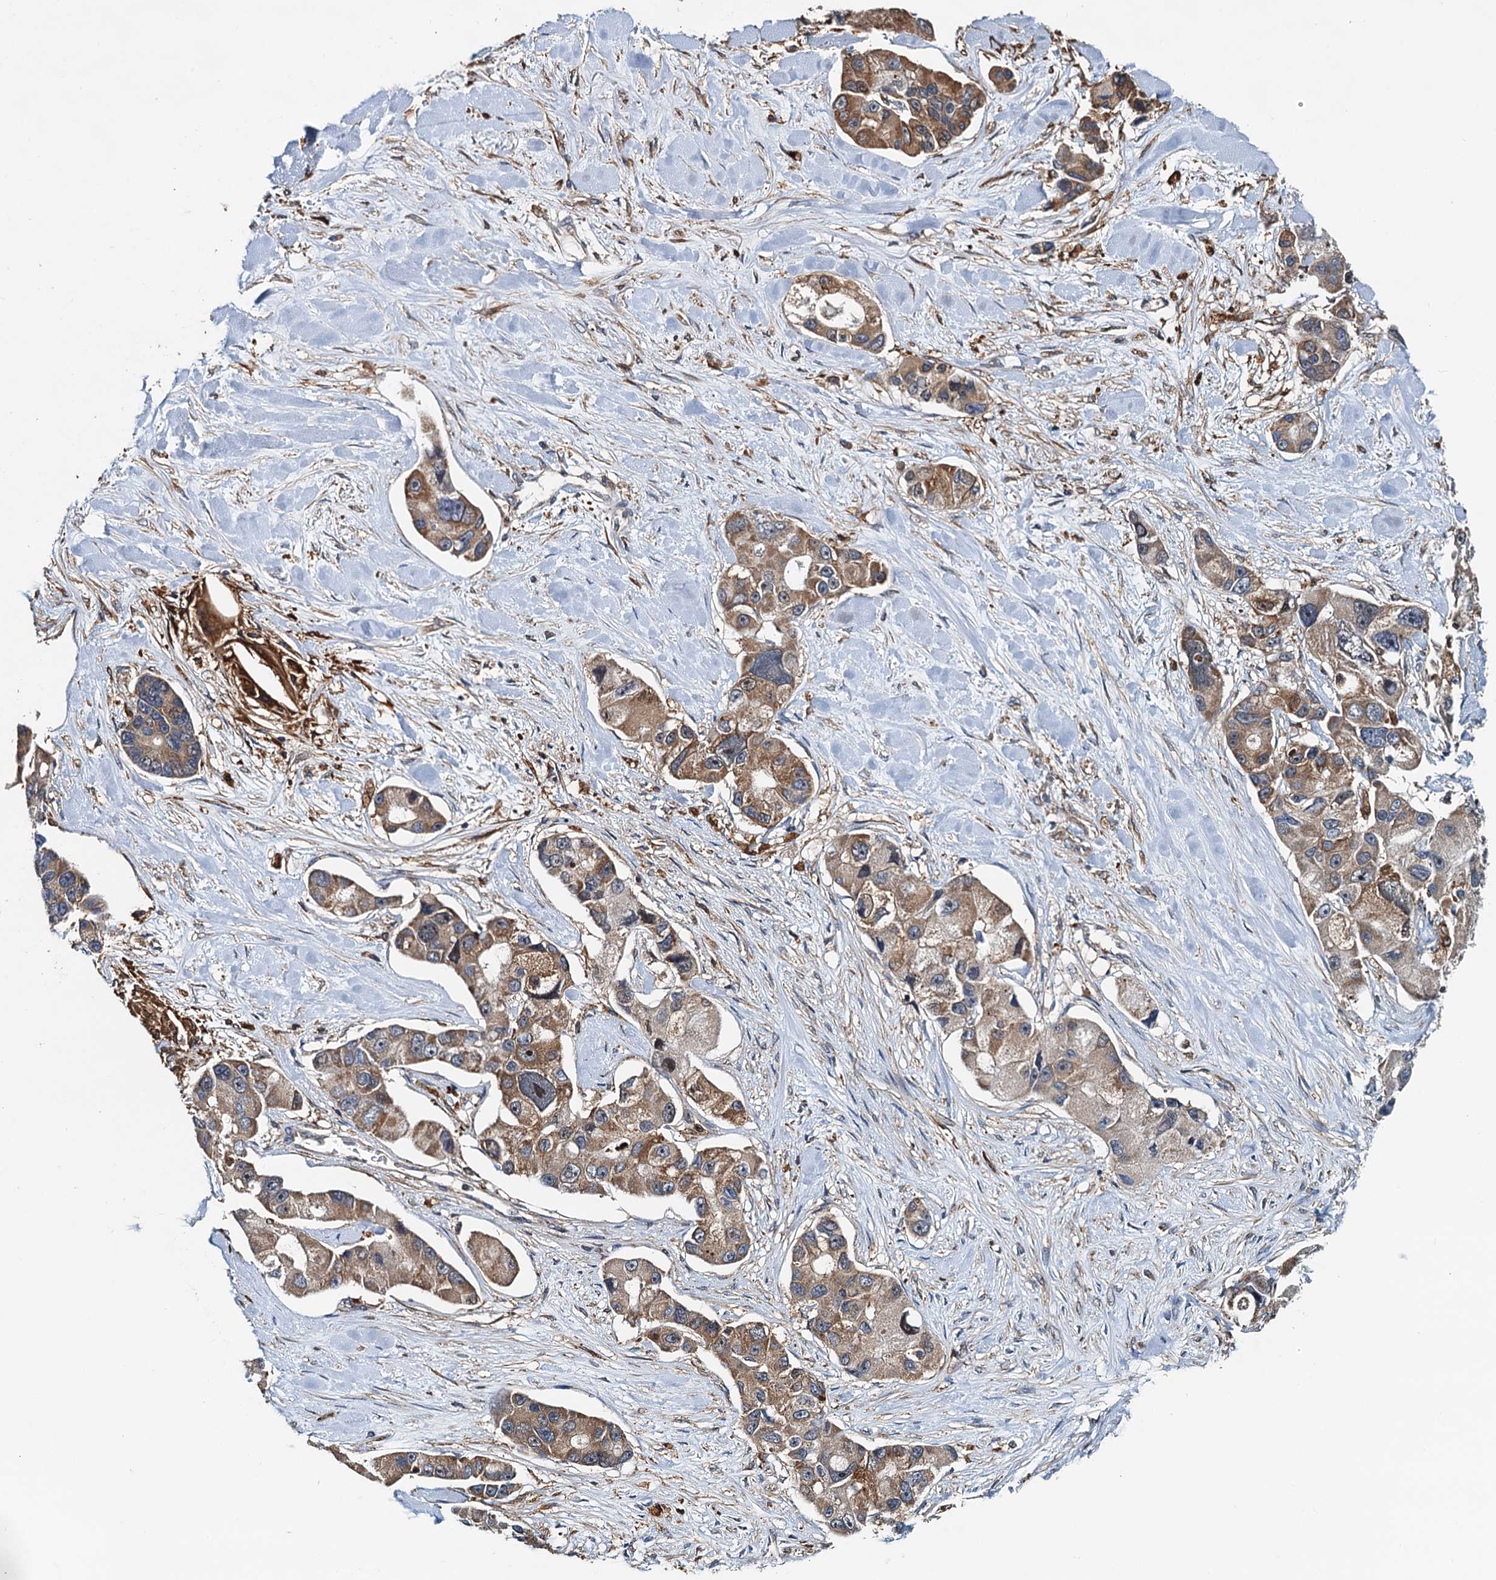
{"staining": {"intensity": "moderate", "quantity": ">75%", "location": "cytoplasmic/membranous"}, "tissue": "lung cancer", "cell_type": "Tumor cells", "image_type": "cancer", "snomed": [{"axis": "morphology", "description": "Adenocarcinoma, NOS"}, {"axis": "topography", "description": "Lung"}], "caption": "An immunohistochemistry photomicrograph of neoplastic tissue is shown. Protein staining in brown highlights moderate cytoplasmic/membranous positivity in lung adenocarcinoma within tumor cells.", "gene": "USP6NL", "patient": {"sex": "female", "age": 54}}